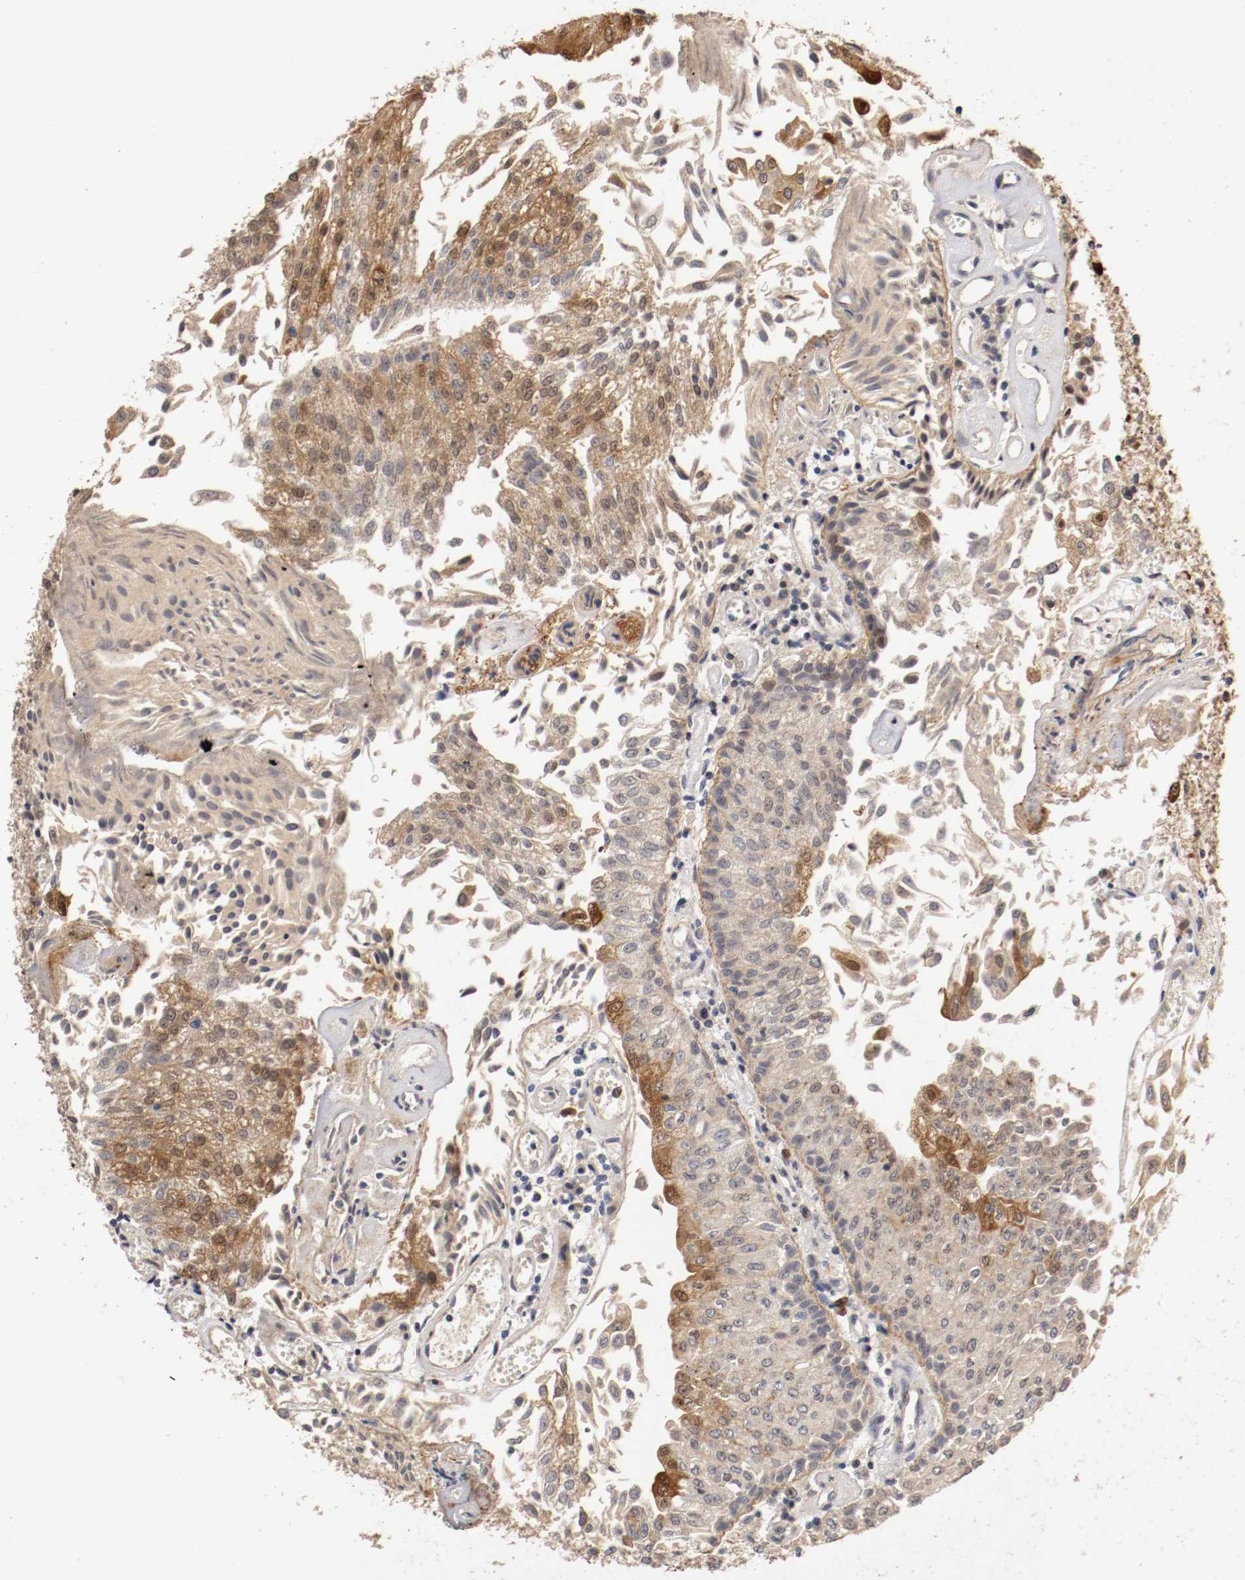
{"staining": {"intensity": "moderate", "quantity": ">75%", "location": "cytoplasmic/membranous"}, "tissue": "urothelial cancer", "cell_type": "Tumor cells", "image_type": "cancer", "snomed": [{"axis": "morphology", "description": "Urothelial carcinoma, Low grade"}, {"axis": "topography", "description": "Urinary bladder"}], "caption": "Protein staining of urothelial carcinoma (low-grade) tissue reveals moderate cytoplasmic/membranous staining in about >75% of tumor cells. The staining was performed using DAB (3,3'-diaminobenzidine) to visualize the protein expression in brown, while the nuclei were stained in blue with hematoxylin (Magnification: 20x).", "gene": "TNFRSF1B", "patient": {"sex": "male", "age": 86}}